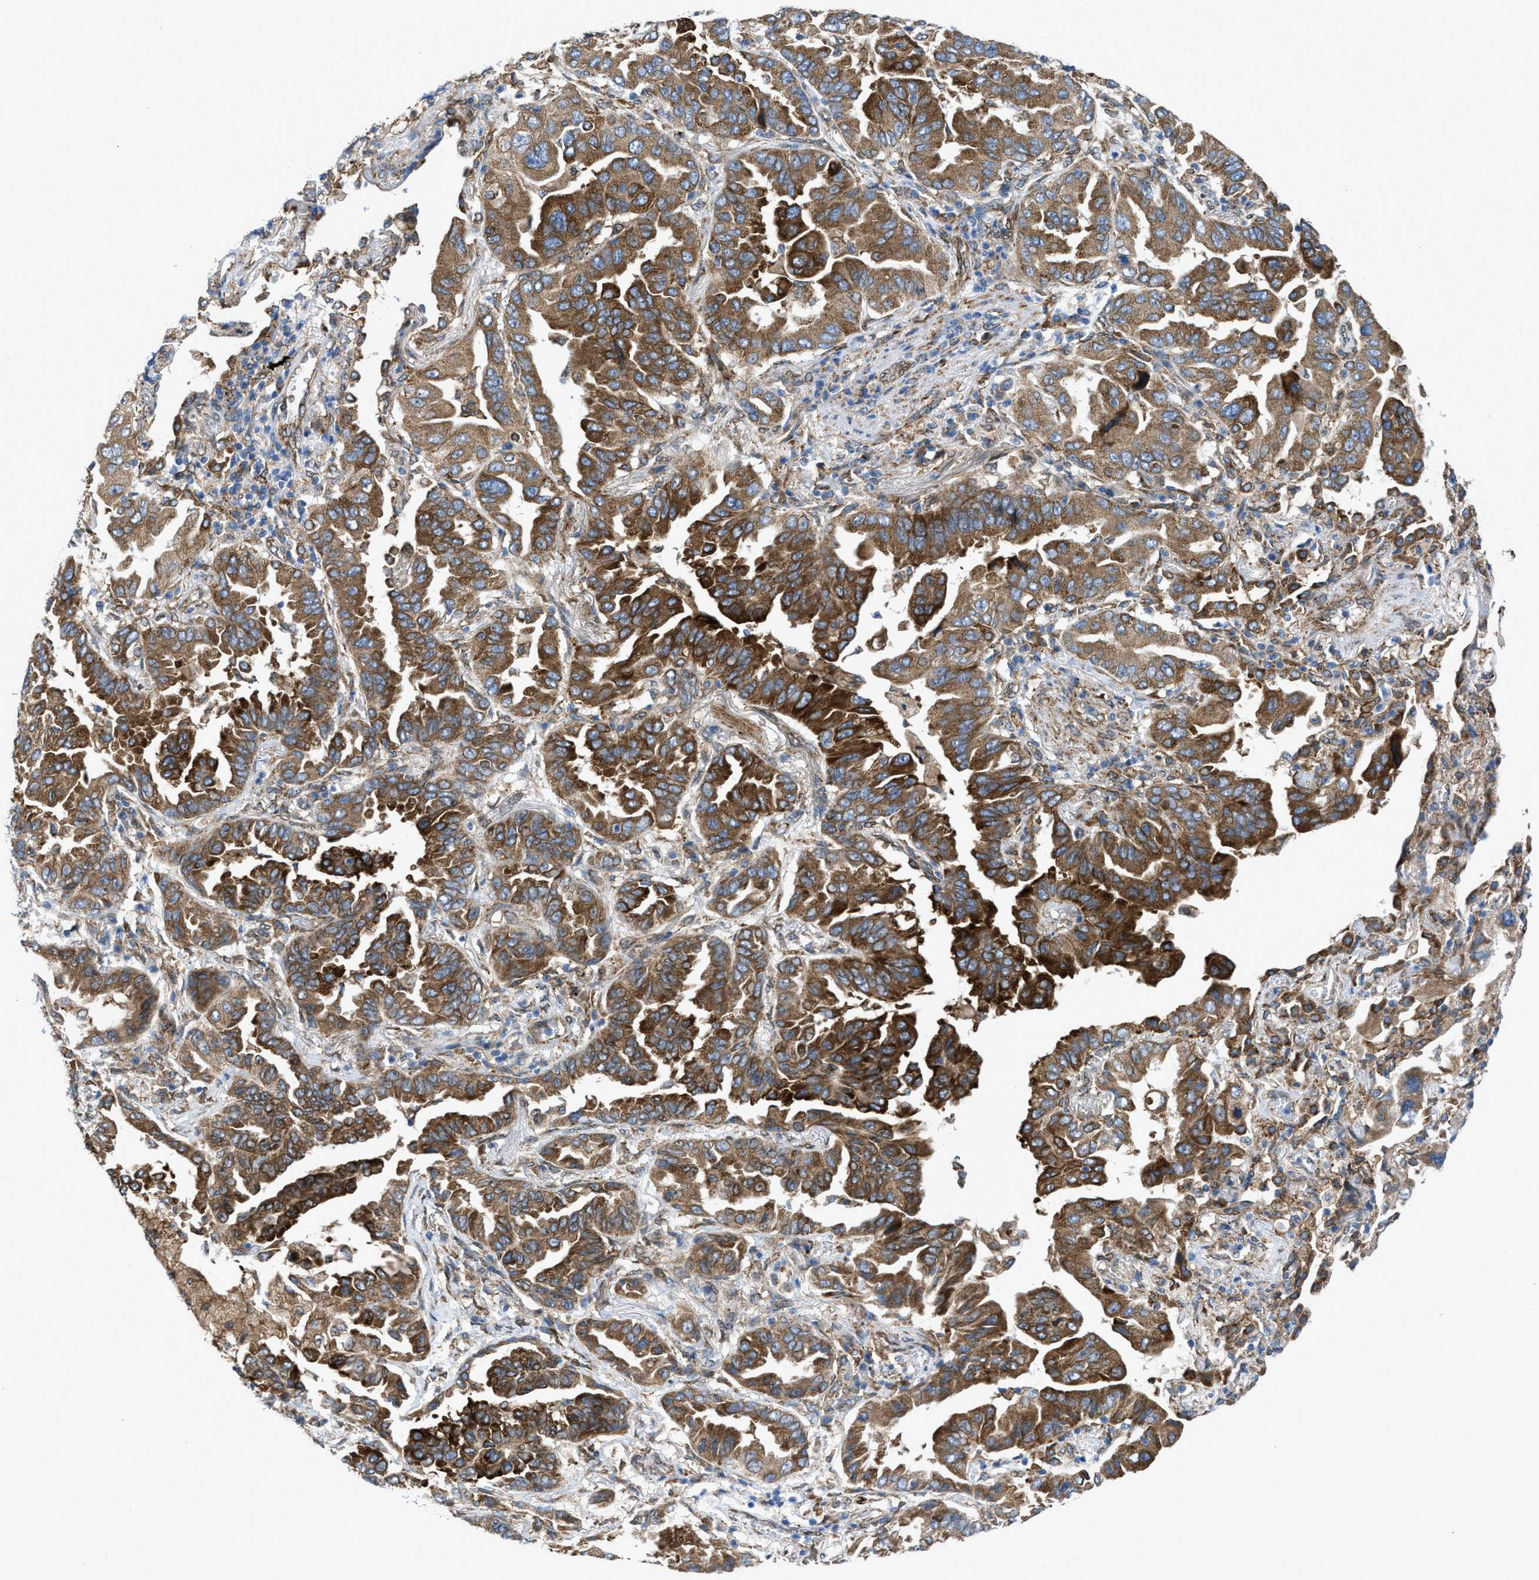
{"staining": {"intensity": "strong", "quantity": ">75%", "location": "cytoplasmic/membranous"}, "tissue": "lung cancer", "cell_type": "Tumor cells", "image_type": "cancer", "snomed": [{"axis": "morphology", "description": "Adenocarcinoma, NOS"}, {"axis": "topography", "description": "Lung"}], "caption": "High-magnification brightfield microscopy of lung cancer (adenocarcinoma) stained with DAB (3,3'-diaminobenzidine) (brown) and counterstained with hematoxylin (blue). tumor cells exhibit strong cytoplasmic/membranous staining is present in about>75% of cells.", "gene": "ERLIN2", "patient": {"sex": "female", "age": 65}}